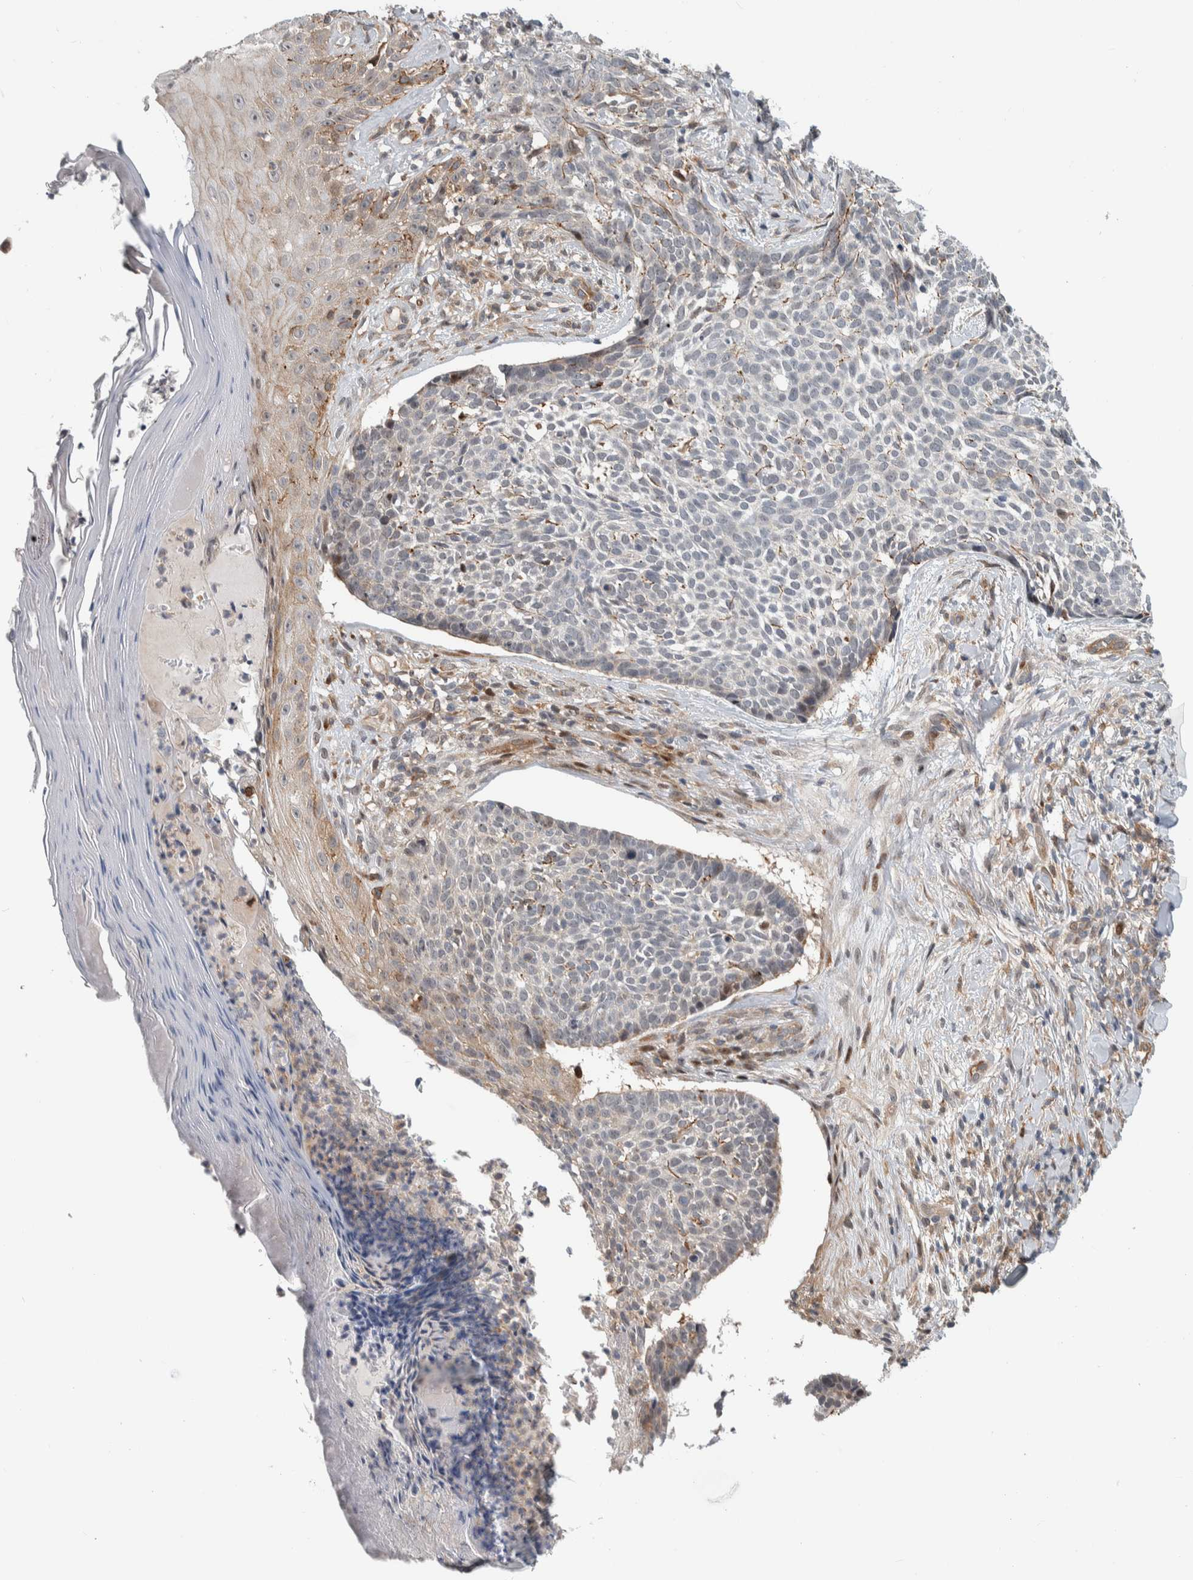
{"staining": {"intensity": "negative", "quantity": "none", "location": "none"}, "tissue": "skin cancer", "cell_type": "Tumor cells", "image_type": "cancer", "snomed": [{"axis": "morphology", "description": "Normal tissue, NOS"}, {"axis": "morphology", "description": "Basal cell carcinoma"}, {"axis": "topography", "description": "Skin"}], "caption": "Immunohistochemistry micrograph of skin cancer stained for a protein (brown), which reveals no expression in tumor cells.", "gene": "MSL1", "patient": {"sex": "male", "age": 67}}